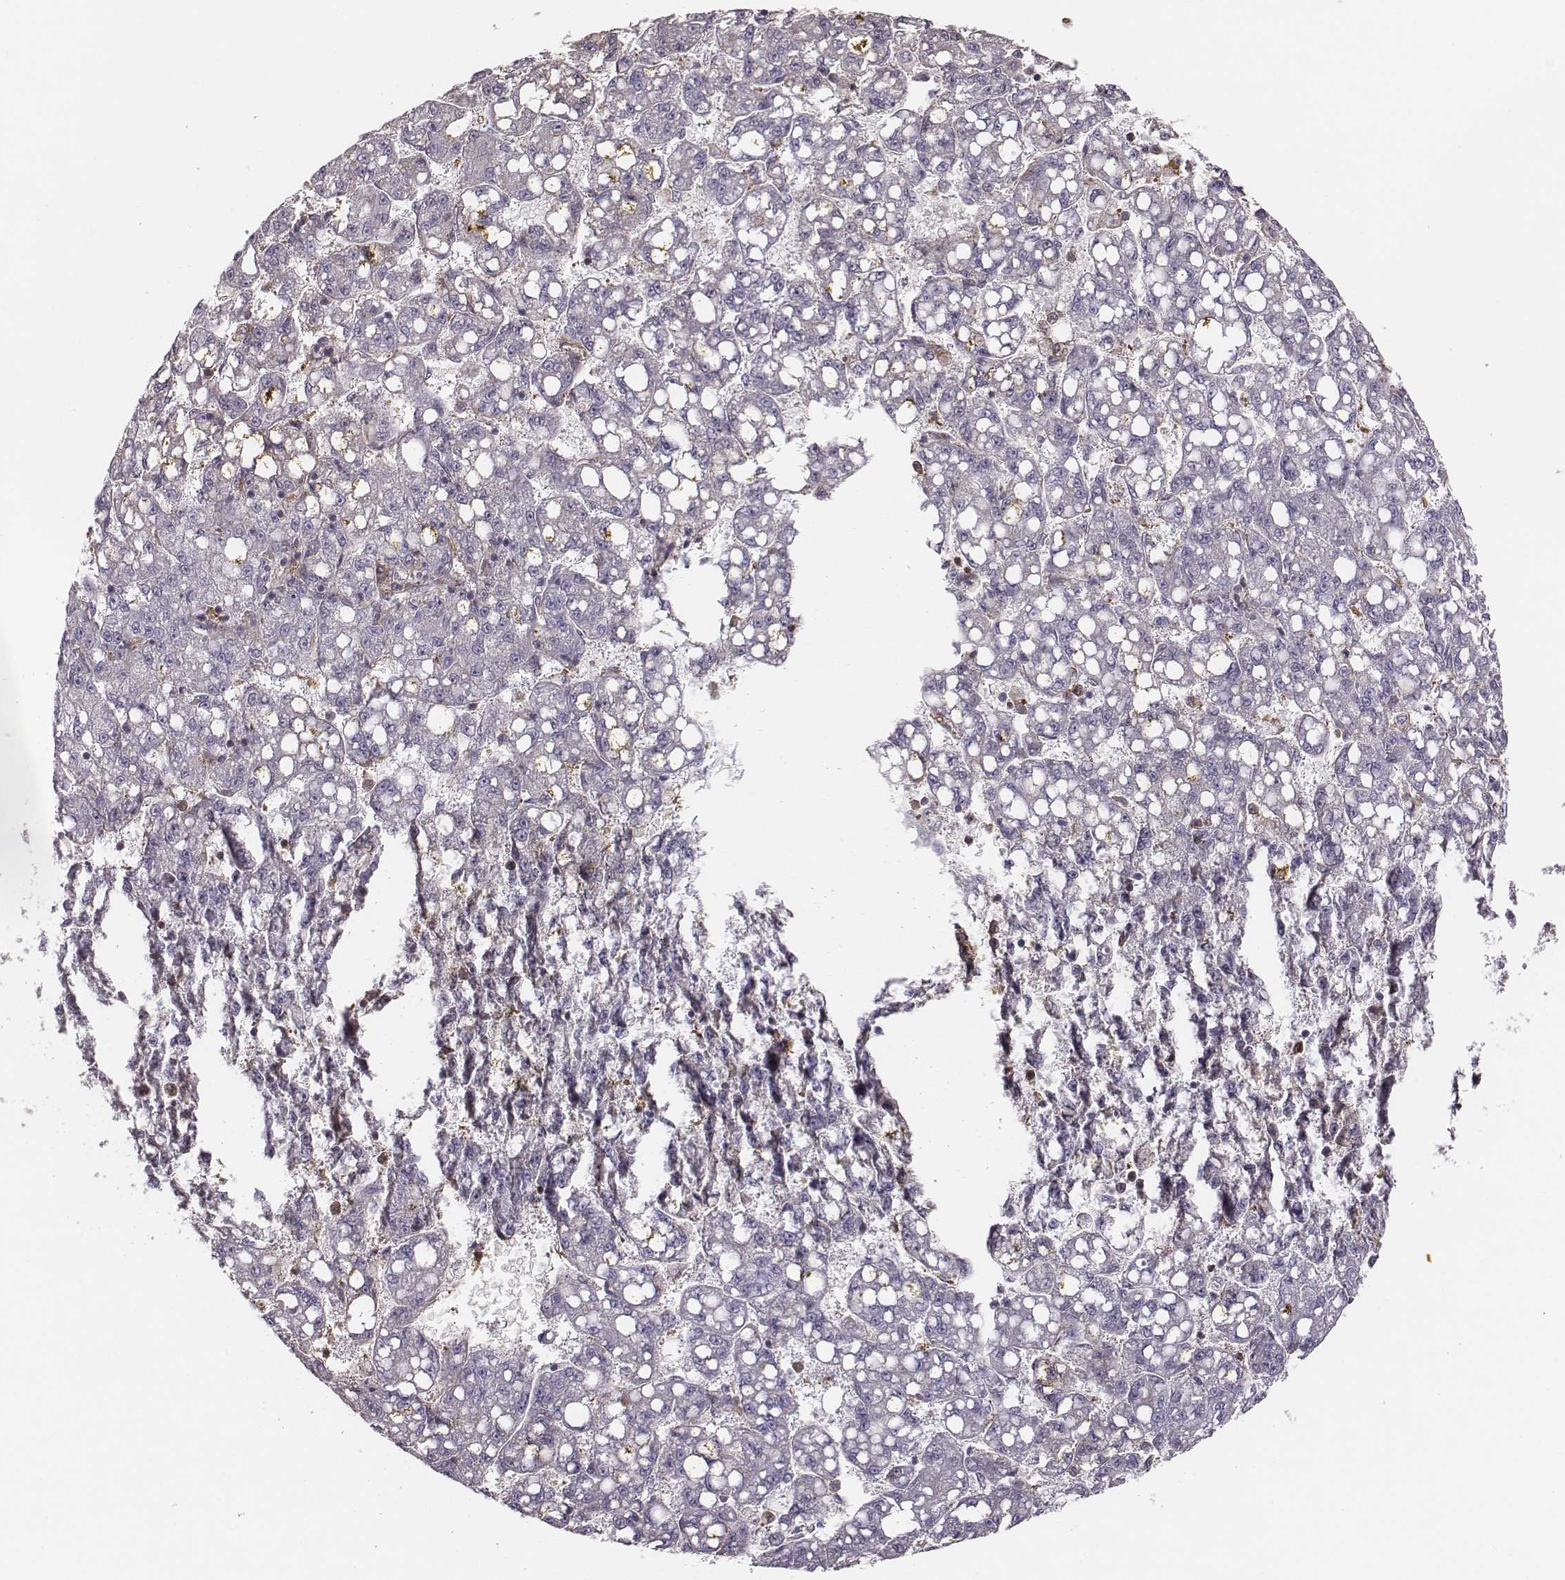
{"staining": {"intensity": "negative", "quantity": "none", "location": "none"}, "tissue": "liver cancer", "cell_type": "Tumor cells", "image_type": "cancer", "snomed": [{"axis": "morphology", "description": "Carcinoma, Hepatocellular, NOS"}, {"axis": "topography", "description": "Liver"}], "caption": "This micrograph is of liver cancer (hepatocellular carcinoma) stained with immunohistochemistry (IHC) to label a protein in brown with the nuclei are counter-stained blue. There is no expression in tumor cells. (Immunohistochemistry, brightfield microscopy, high magnification).", "gene": "ZYX", "patient": {"sex": "female", "age": 65}}